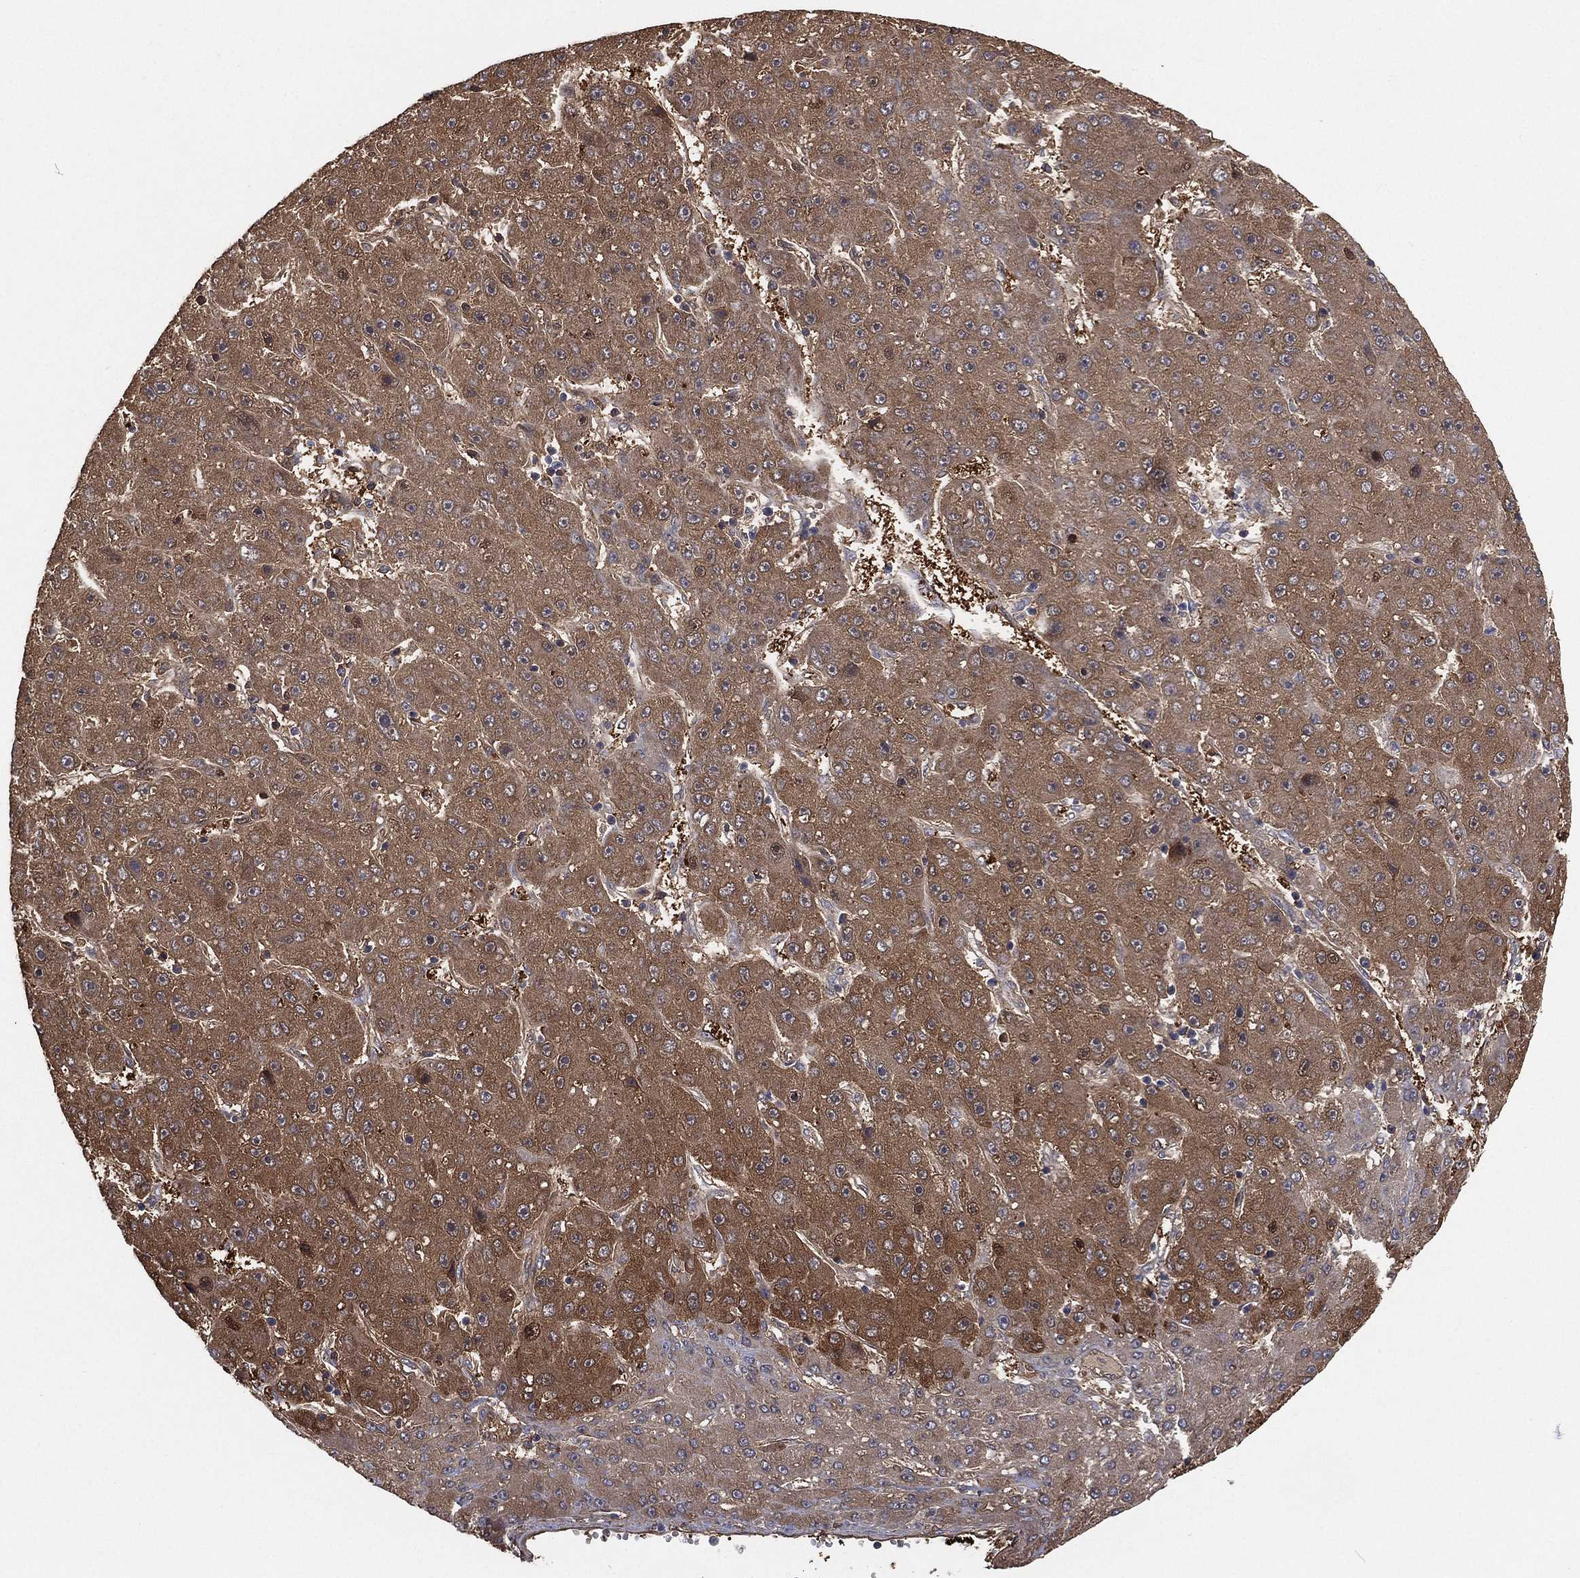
{"staining": {"intensity": "moderate", "quantity": "25%-75%", "location": "cytoplasmic/membranous"}, "tissue": "liver cancer", "cell_type": "Tumor cells", "image_type": "cancer", "snomed": [{"axis": "morphology", "description": "Carcinoma, Hepatocellular, NOS"}, {"axis": "topography", "description": "Liver"}], "caption": "A brown stain labels moderate cytoplasmic/membranous expression of a protein in human liver cancer (hepatocellular carcinoma) tumor cells. (DAB (3,3'-diaminobenzidine) = brown stain, brightfield microscopy at high magnification).", "gene": "PSMG4", "patient": {"sex": "male", "age": 67}}